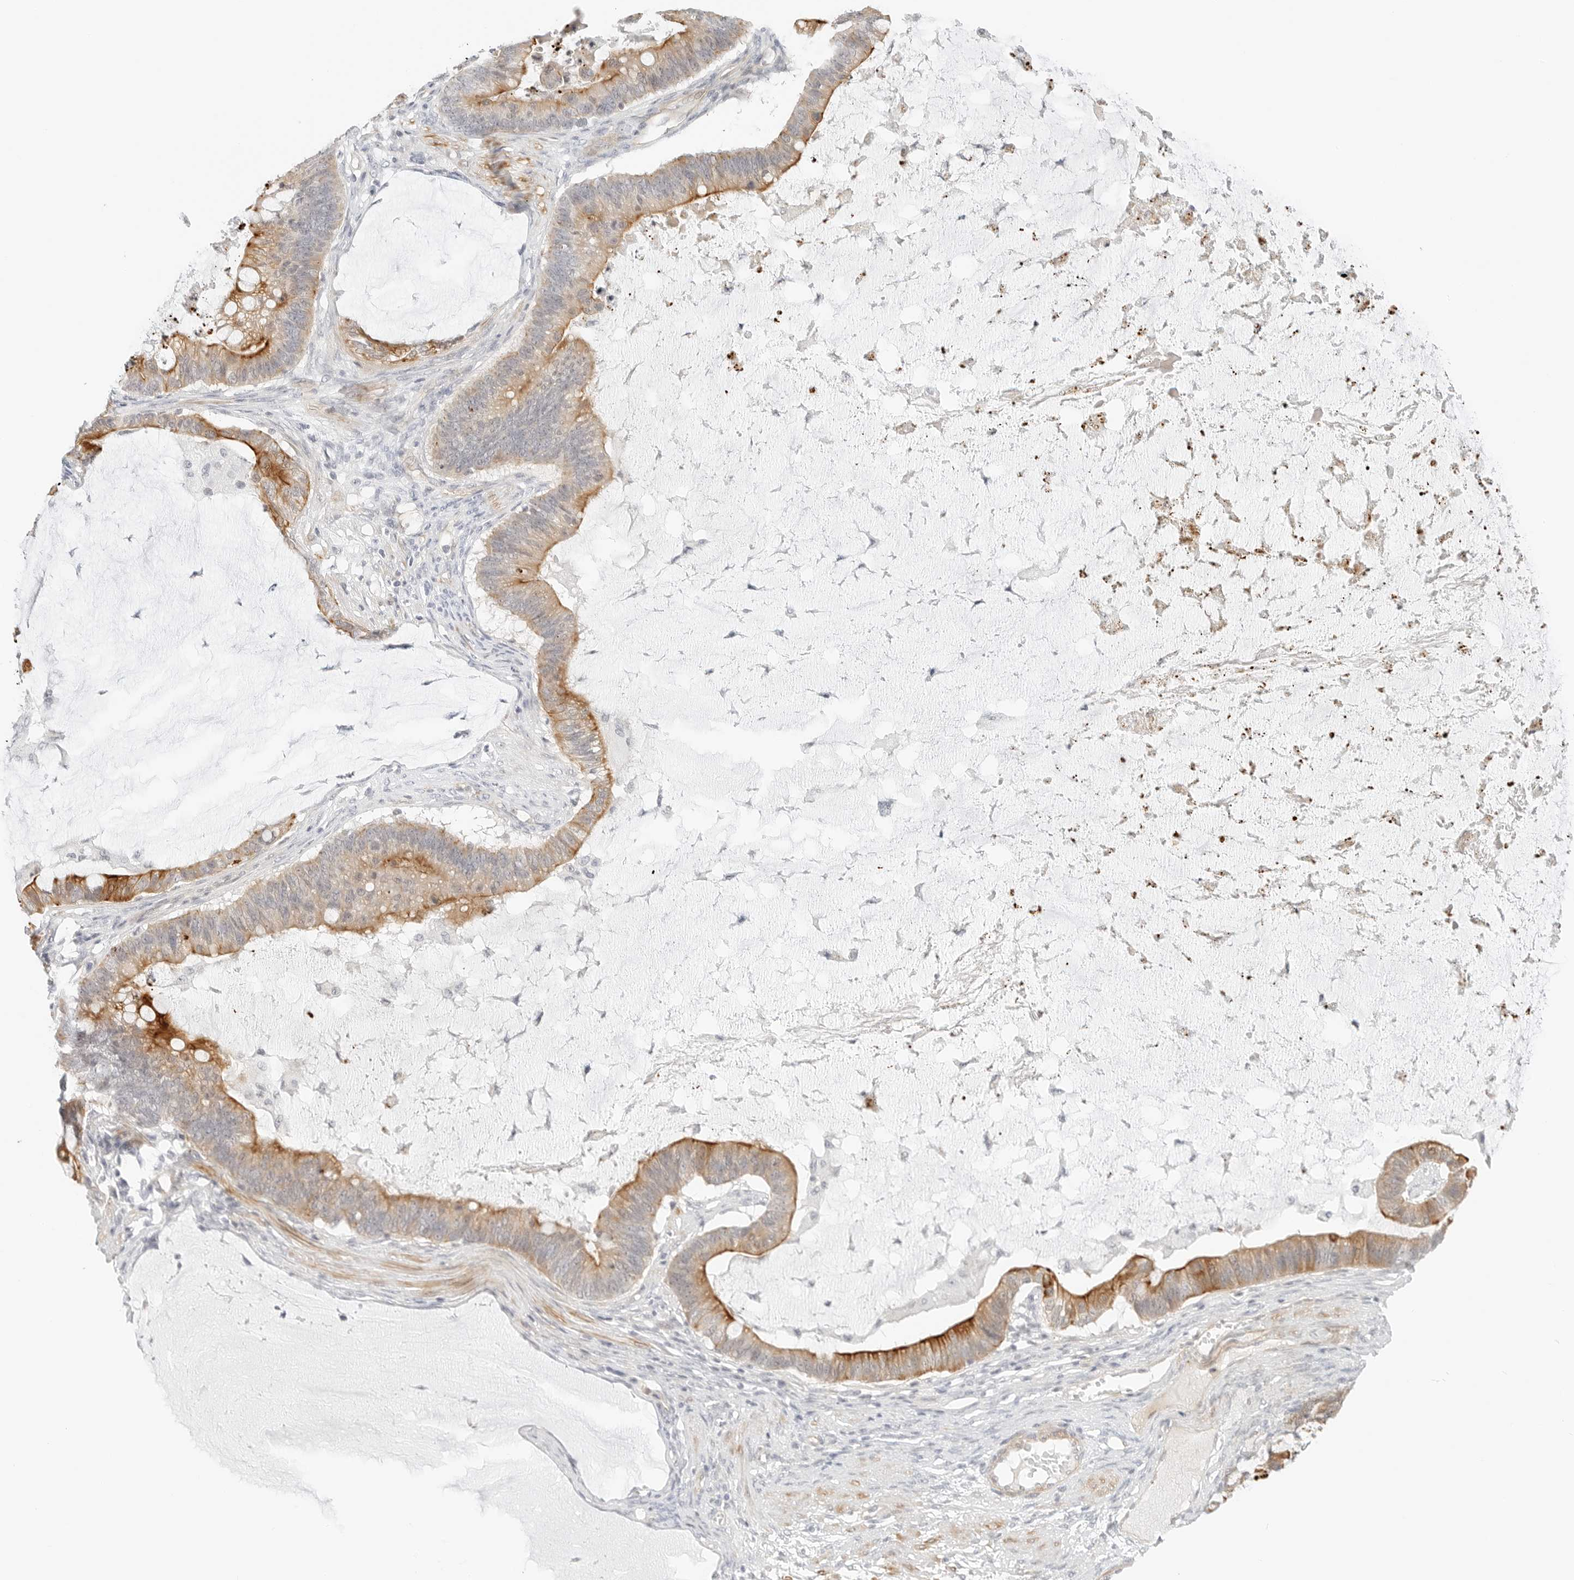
{"staining": {"intensity": "moderate", "quantity": ">75%", "location": "cytoplasmic/membranous"}, "tissue": "ovarian cancer", "cell_type": "Tumor cells", "image_type": "cancer", "snomed": [{"axis": "morphology", "description": "Cystadenocarcinoma, mucinous, NOS"}, {"axis": "topography", "description": "Ovary"}], "caption": "Ovarian cancer stained with immunohistochemistry exhibits moderate cytoplasmic/membranous expression in approximately >75% of tumor cells.", "gene": "IQCC", "patient": {"sex": "female", "age": 61}}